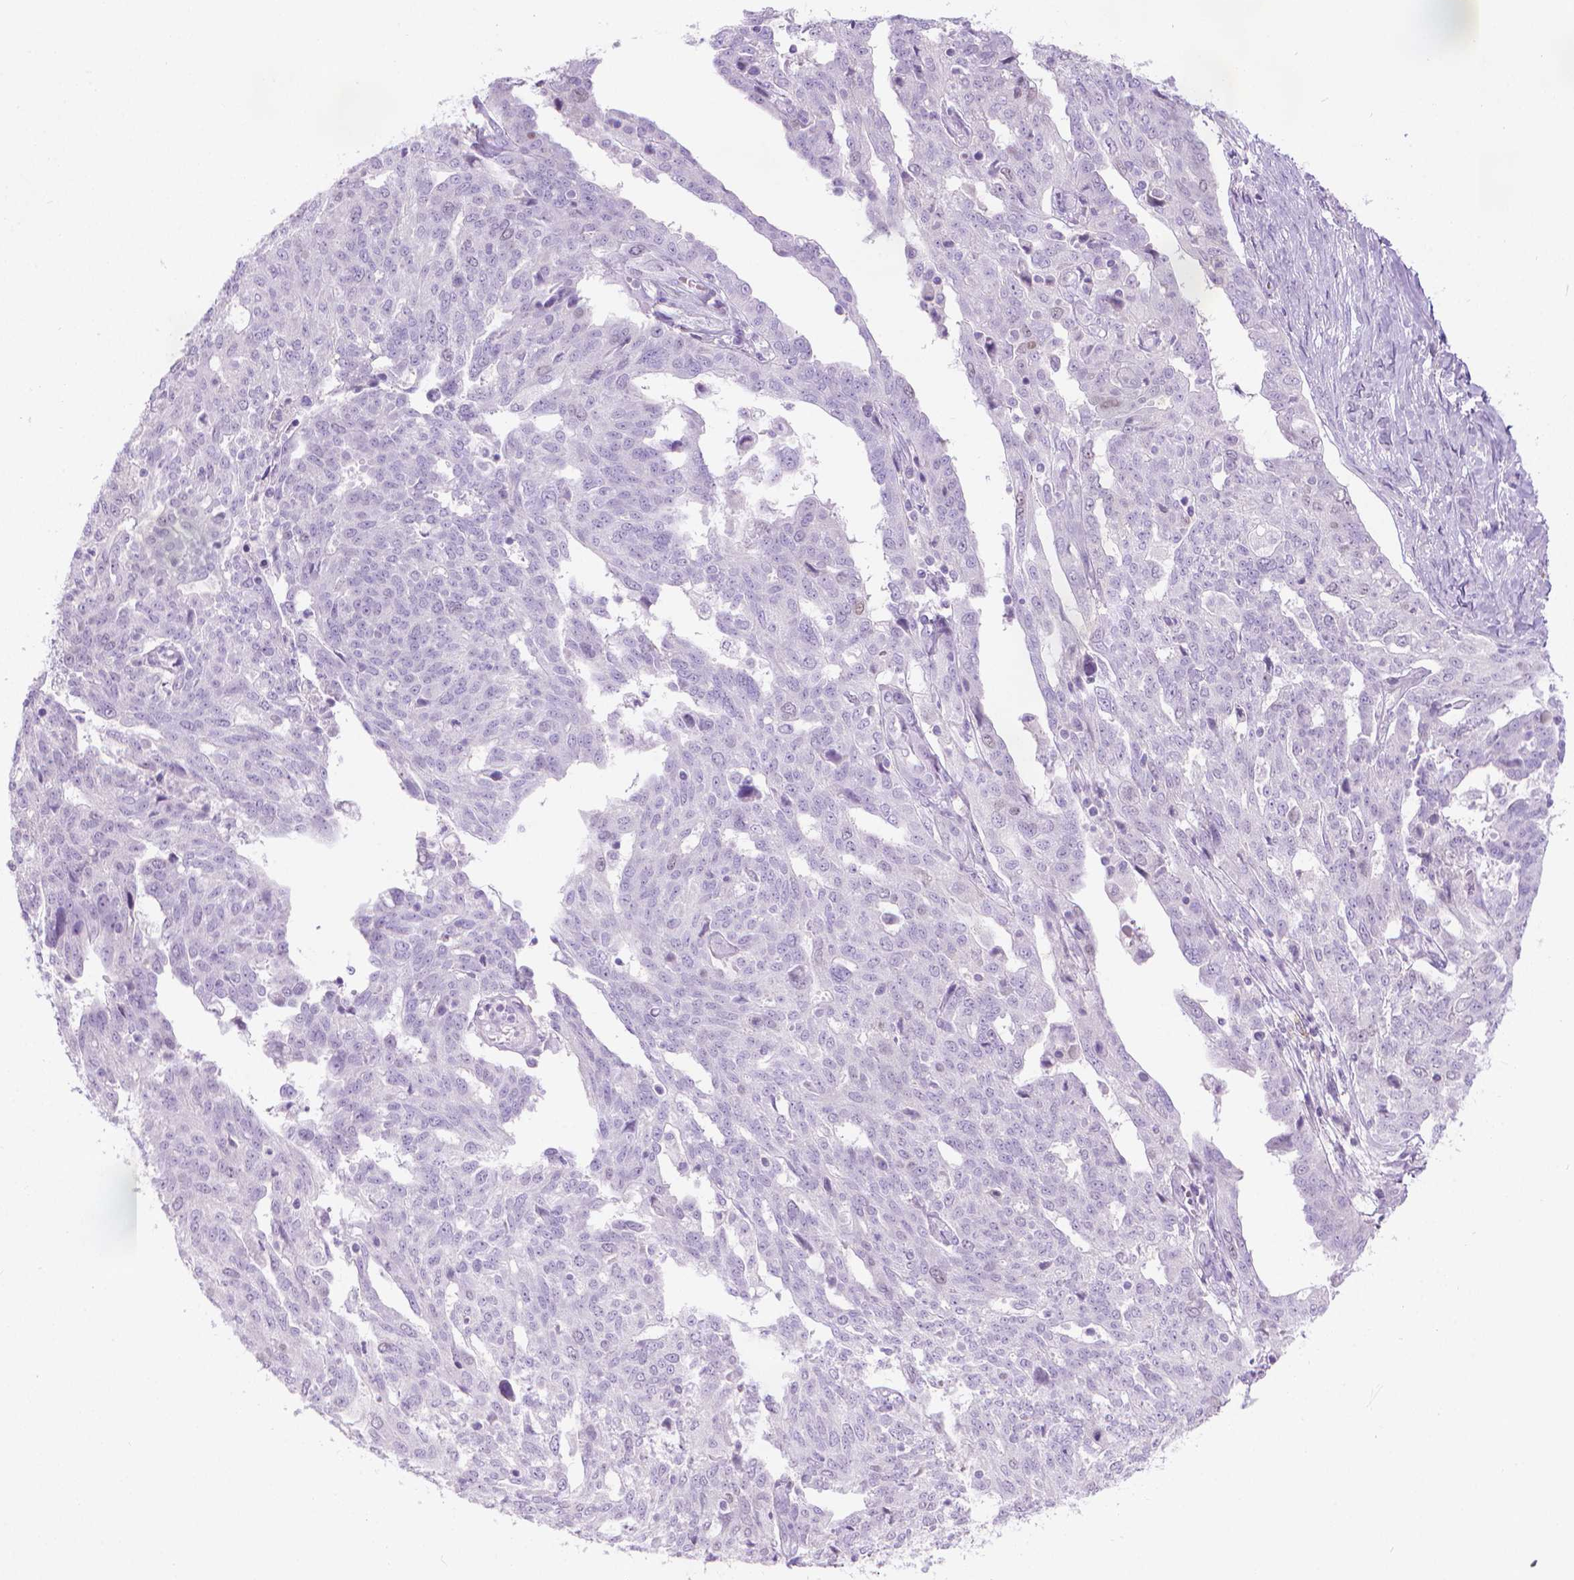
{"staining": {"intensity": "negative", "quantity": "none", "location": "none"}, "tissue": "ovarian cancer", "cell_type": "Tumor cells", "image_type": "cancer", "snomed": [{"axis": "morphology", "description": "Cystadenocarcinoma, serous, NOS"}, {"axis": "topography", "description": "Ovary"}], "caption": "Human serous cystadenocarcinoma (ovarian) stained for a protein using immunohistochemistry (IHC) exhibits no staining in tumor cells.", "gene": "SPAG6", "patient": {"sex": "female", "age": 67}}